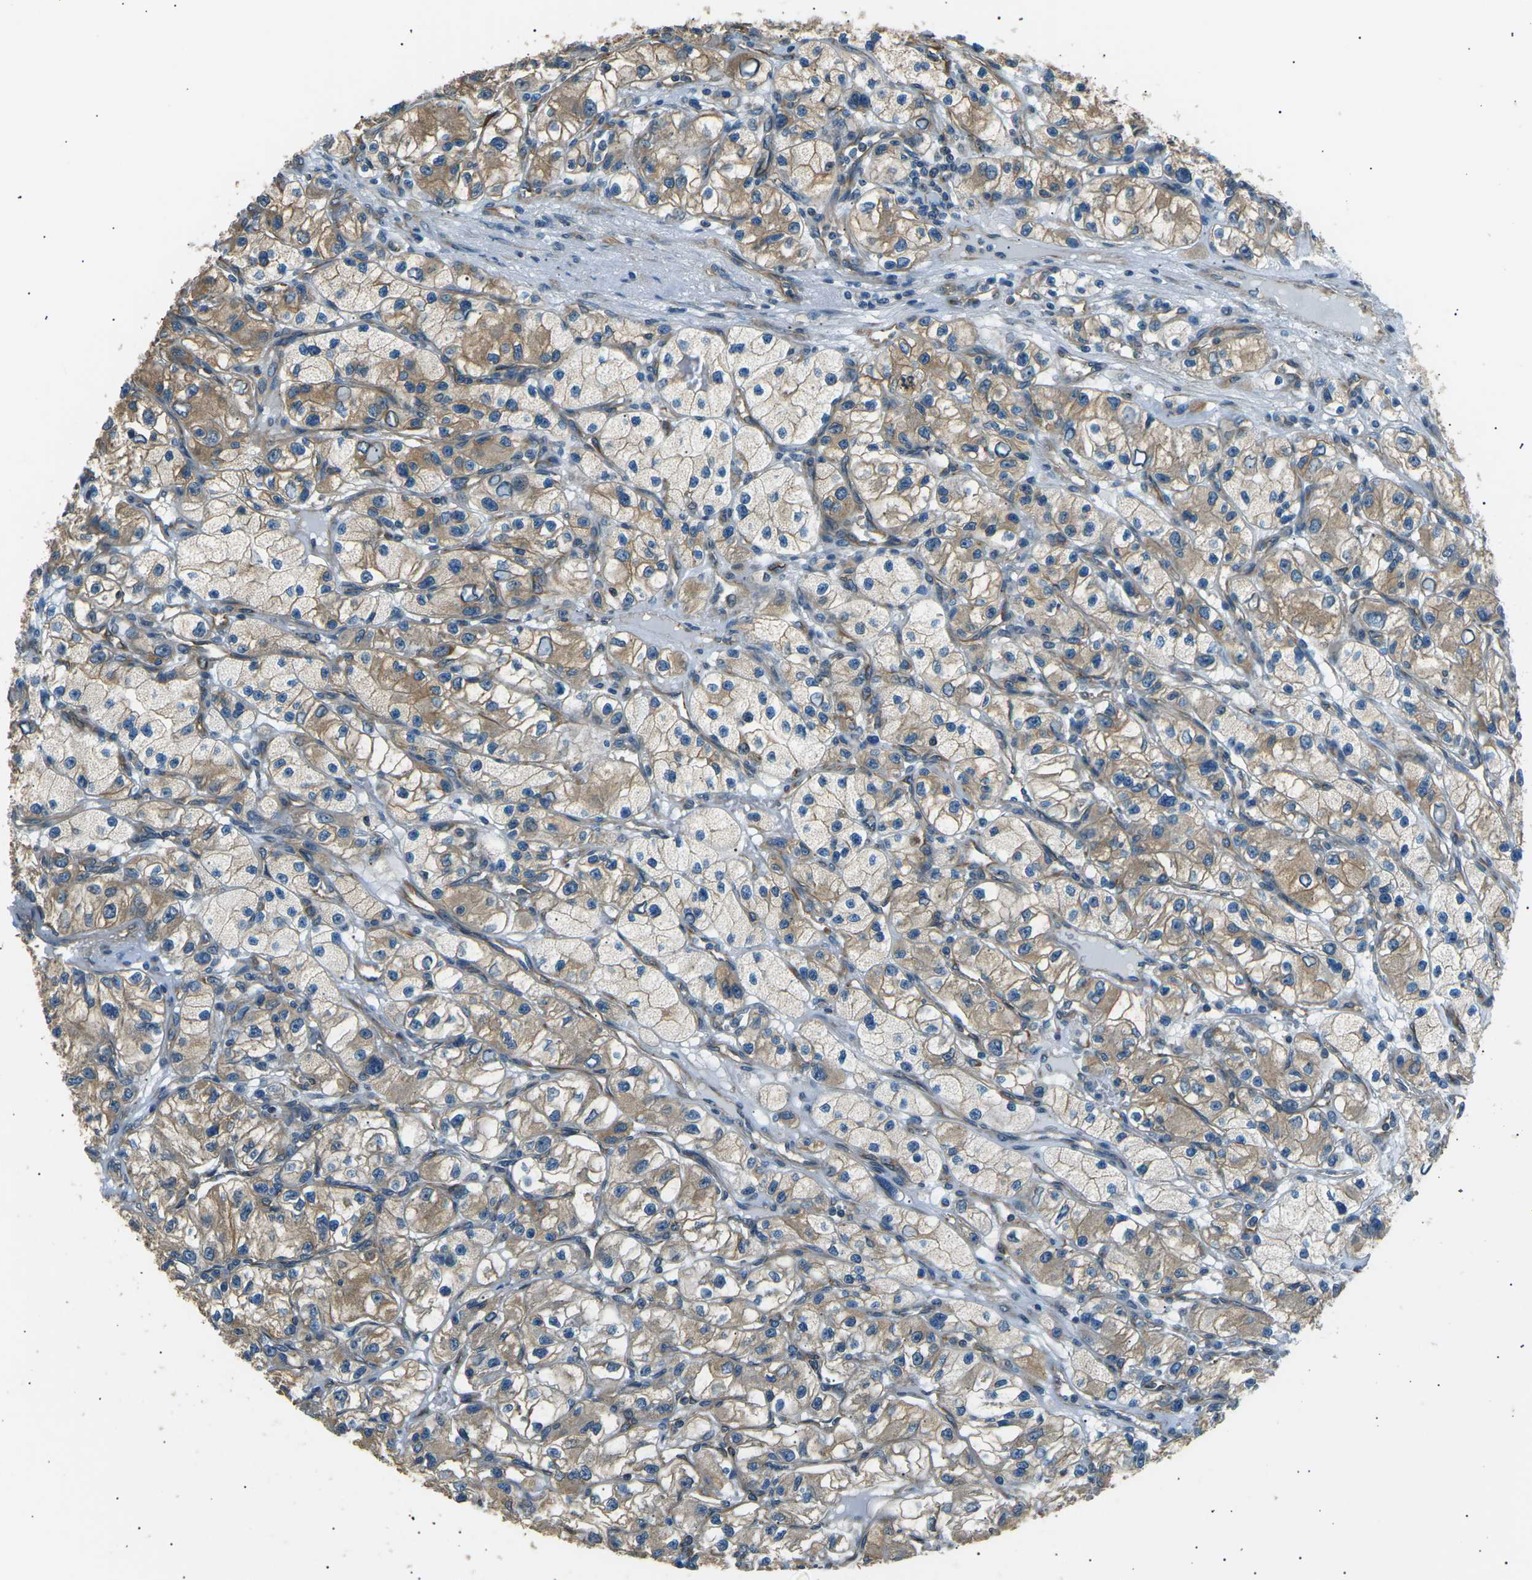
{"staining": {"intensity": "moderate", "quantity": ">75%", "location": "cytoplasmic/membranous"}, "tissue": "renal cancer", "cell_type": "Tumor cells", "image_type": "cancer", "snomed": [{"axis": "morphology", "description": "Adenocarcinoma, NOS"}, {"axis": "topography", "description": "Kidney"}], "caption": "A histopathology image of renal cancer (adenocarcinoma) stained for a protein reveals moderate cytoplasmic/membranous brown staining in tumor cells.", "gene": "SLK", "patient": {"sex": "female", "age": 57}}